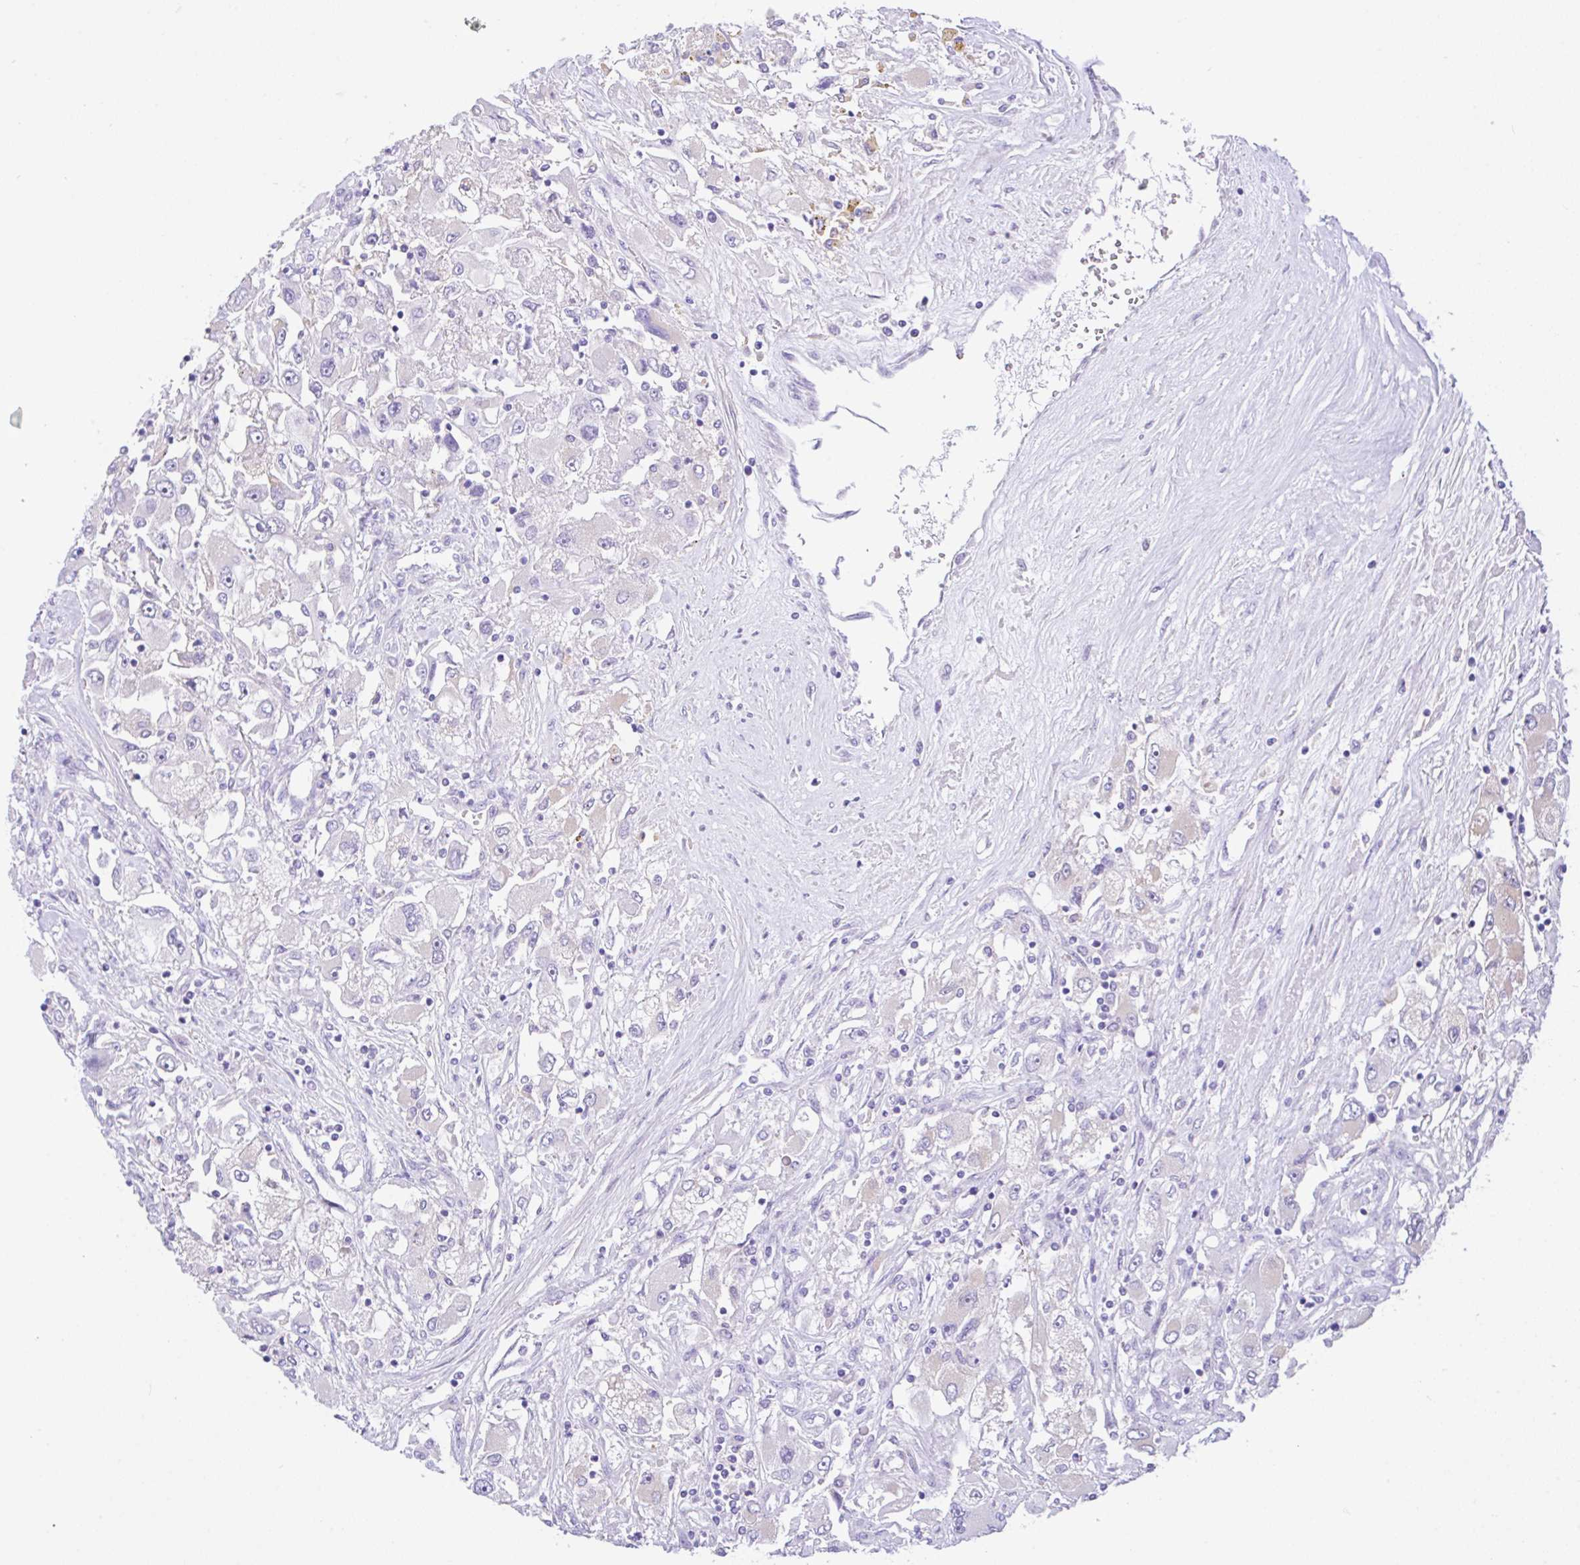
{"staining": {"intensity": "negative", "quantity": "none", "location": "none"}, "tissue": "renal cancer", "cell_type": "Tumor cells", "image_type": "cancer", "snomed": [{"axis": "morphology", "description": "Adenocarcinoma, NOS"}, {"axis": "topography", "description": "Kidney"}], "caption": "Renal adenocarcinoma was stained to show a protein in brown. There is no significant positivity in tumor cells.", "gene": "ANO4", "patient": {"sex": "female", "age": 52}}